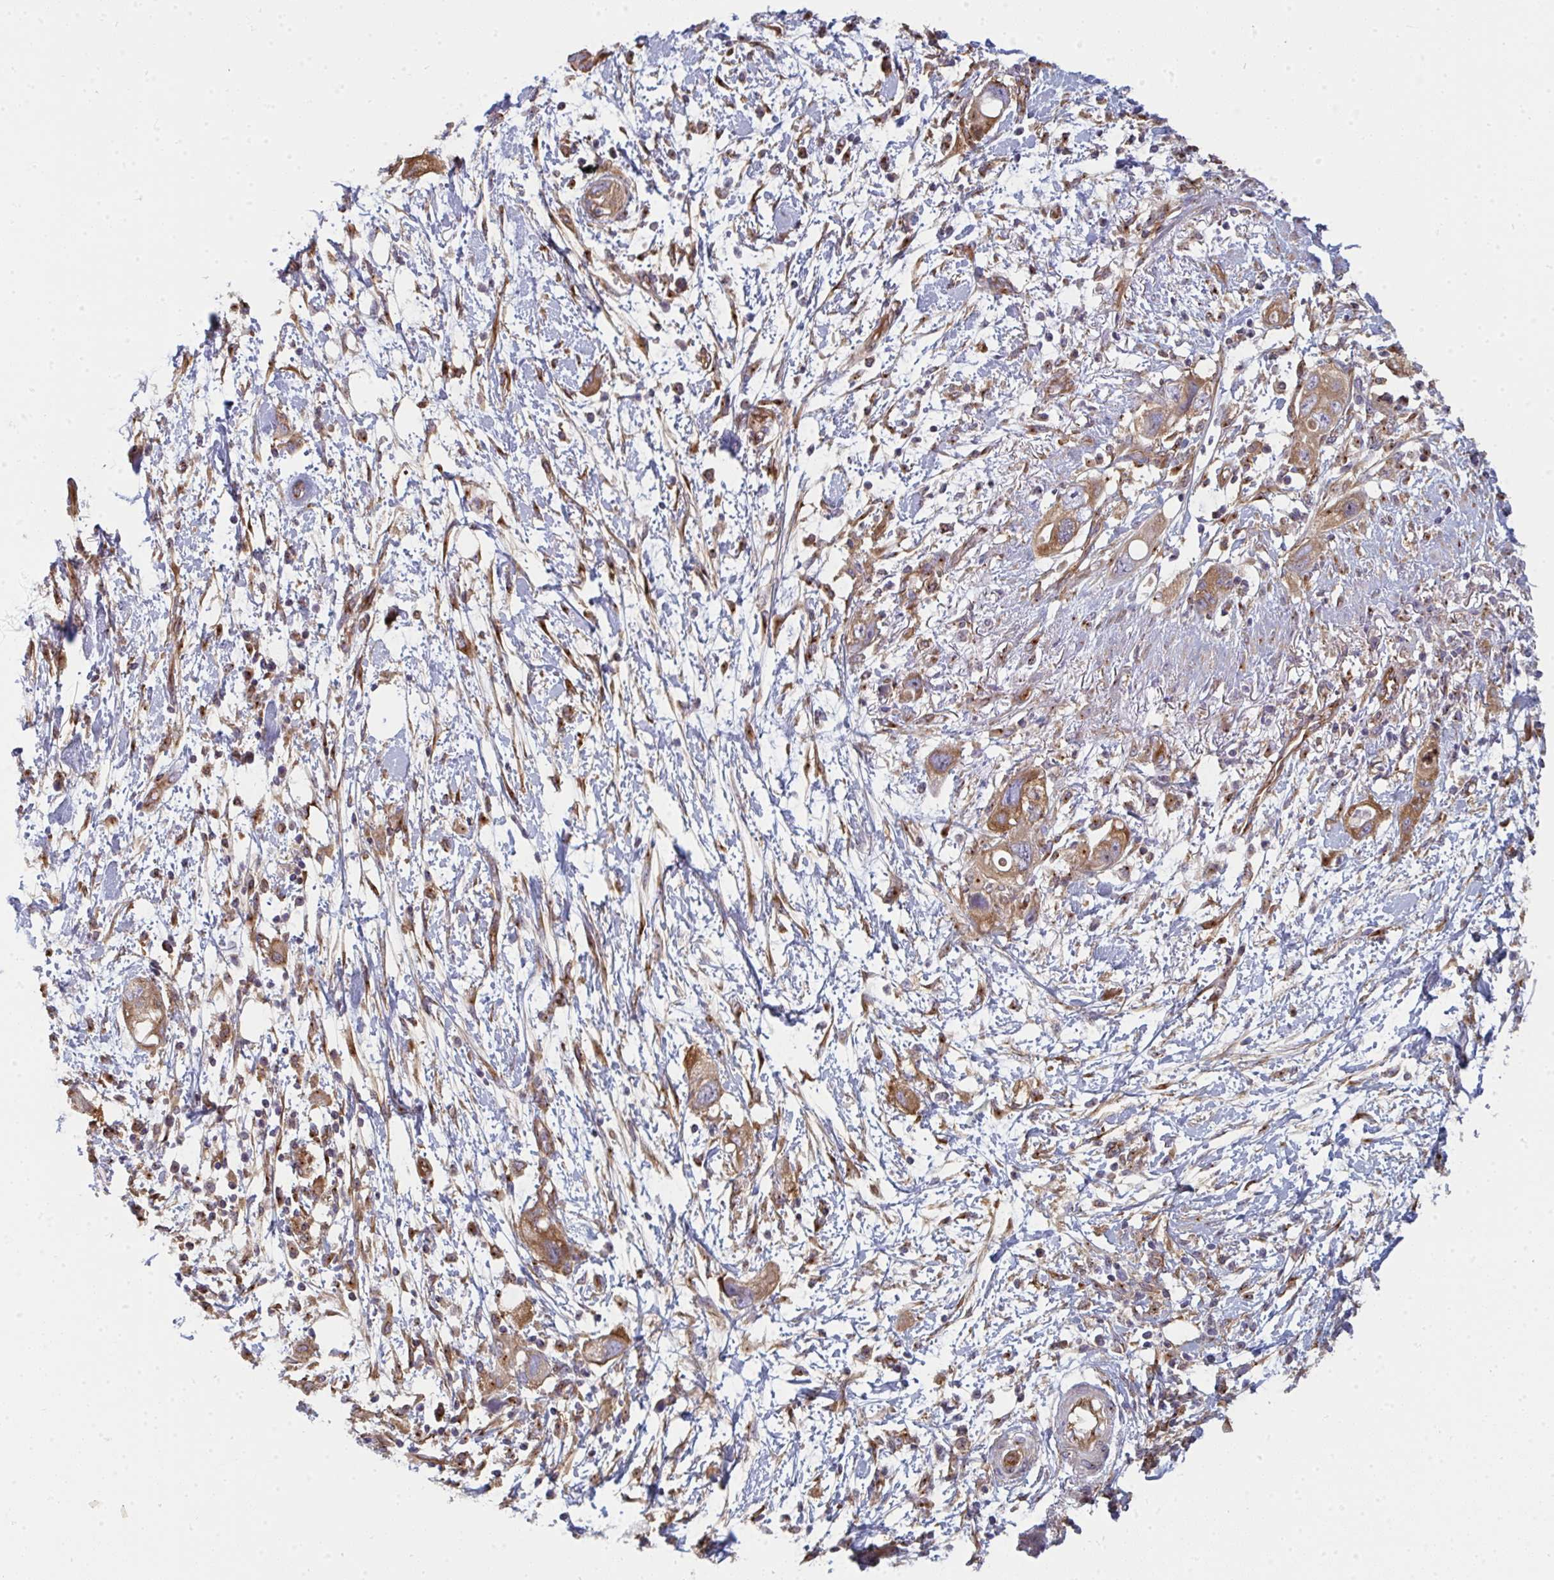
{"staining": {"intensity": "moderate", "quantity": ">75%", "location": "cytoplasmic/membranous"}, "tissue": "pancreatic cancer", "cell_type": "Tumor cells", "image_type": "cancer", "snomed": [{"axis": "morphology", "description": "Adenocarcinoma, NOS"}, {"axis": "topography", "description": "Pancreas"}], "caption": "DAB (3,3'-diaminobenzidine) immunohistochemical staining of pancreatic adenocarcinoma exhibits moderate cytoplasmic/membranous protein positivity in about >75% of tumor cells.", "gene": "DYNC1I2", "patient": {"sex": "female", "age": 72}}